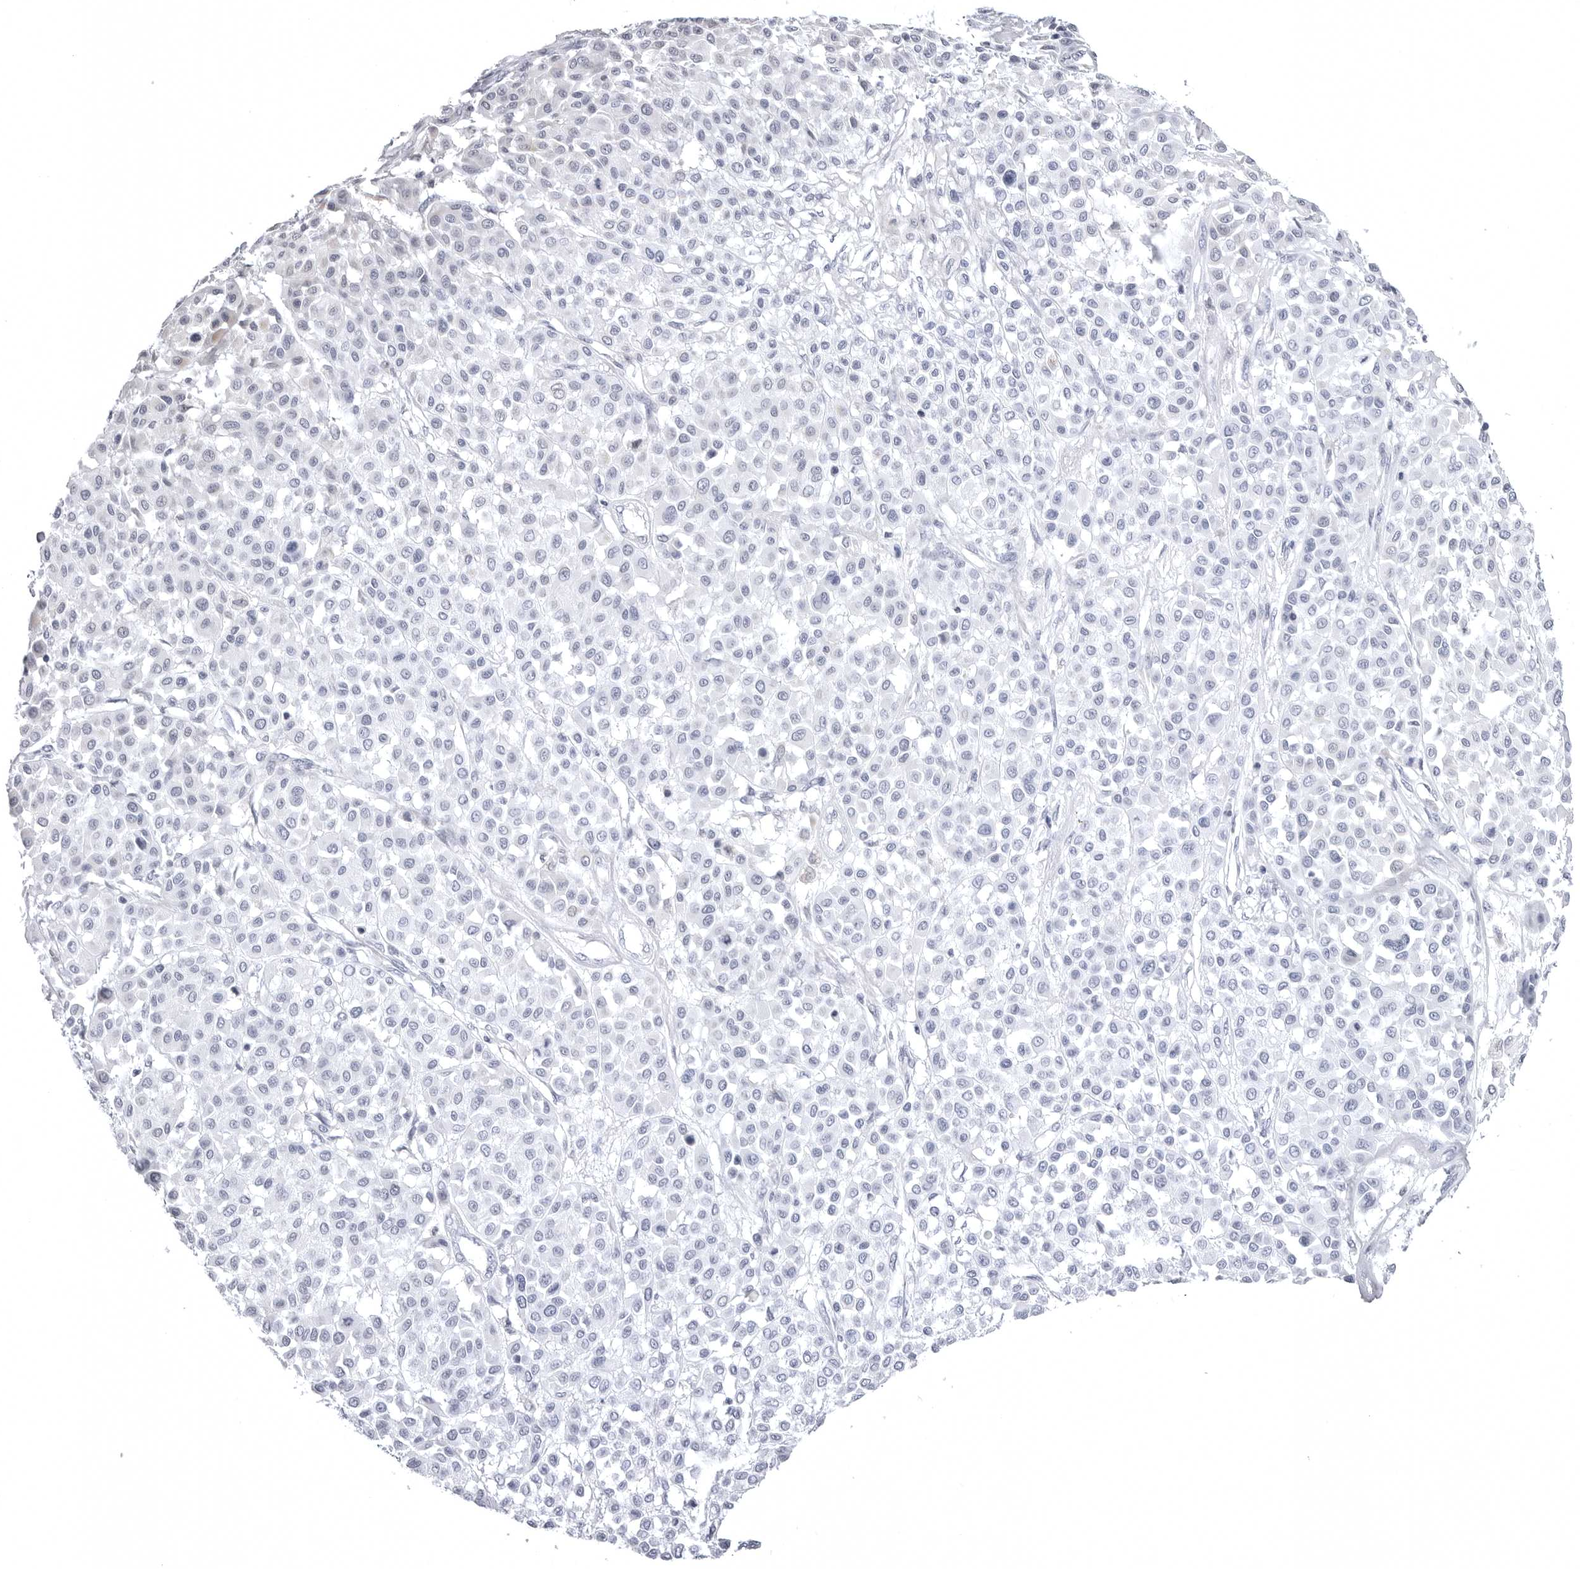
{"staining": {"intensity": "moderate", "quantity": "<25%", "location": "cytoplasmic/membranous"}, "tissue": "melanoma", "cell_type": "Tumor cells", "image_type": "cancer", "snomed": [{"axis": "morphology", "description": "Malignant melanoma, Metastatic site"}, {"axis": "topography", "description": "Soft tissue"}], "caption": "Immunohistochemical staining of human malignant melanoma (metastatic site) exhibits moderate cytoplasmic/membranous protein positivity in about <25% of tumor cells.", "gene": "TUFM", "patient": {"sex": "male", "age": 41}}